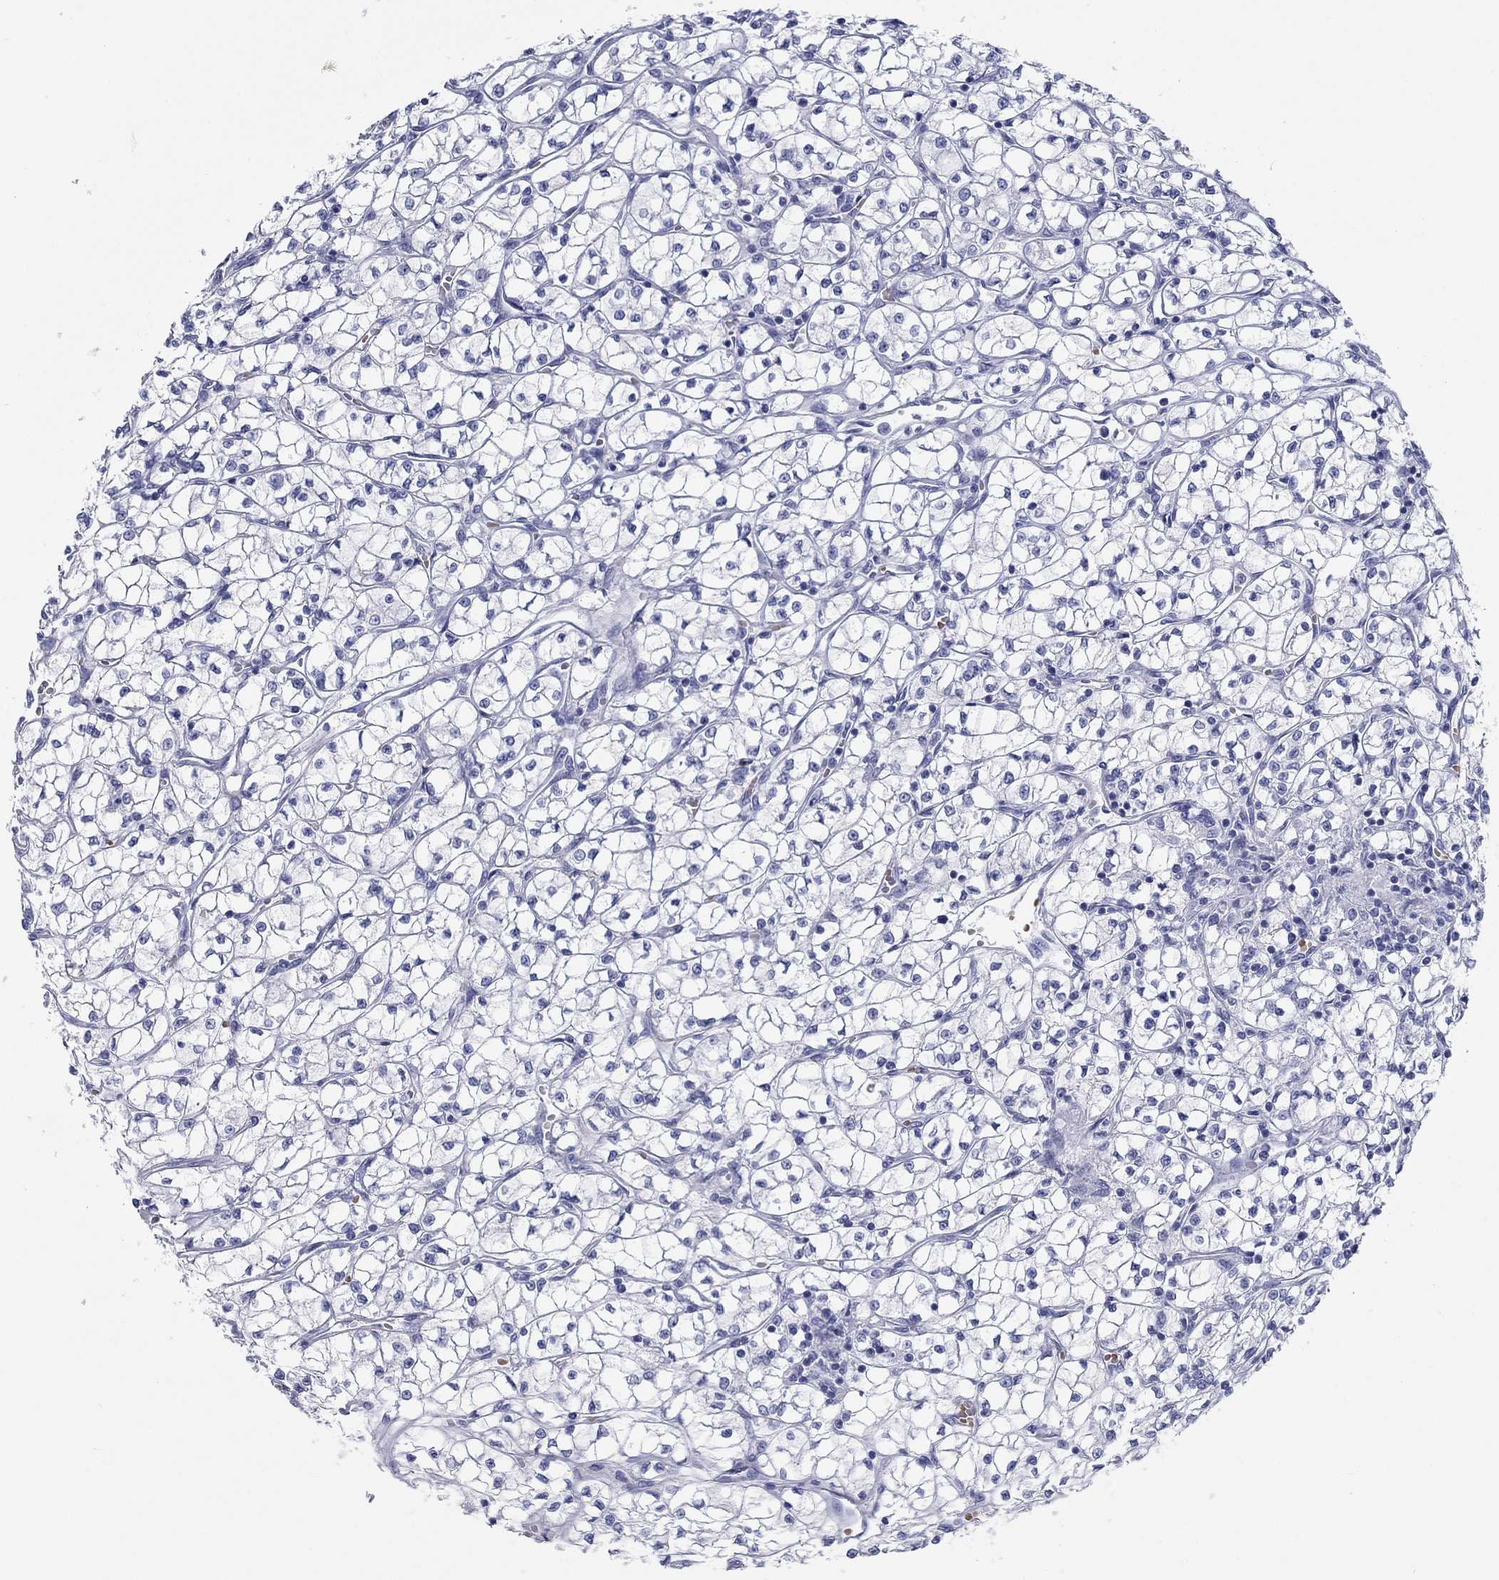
{"staining": {"intensity": "negative", "quantity": "none", "location": "none"}, "tissue": "renal cancer", "cell_type": "Tumor cells", "image_type": "cancer", "snomed": [{"axis": "morphology", "description": "Adenocarcinoma, NOS"}, {"axis": "topography", "description": "Kidney"}], "caption": "Tumor cells show no significant protein staining in renal cancer (adenocarcinoma). The staining is performed using DAB brown chromogen with nuclei counter-stained in using hematoxylin.", "gene": "GPC1", "patient": {"sex": "female", "age": 64}}